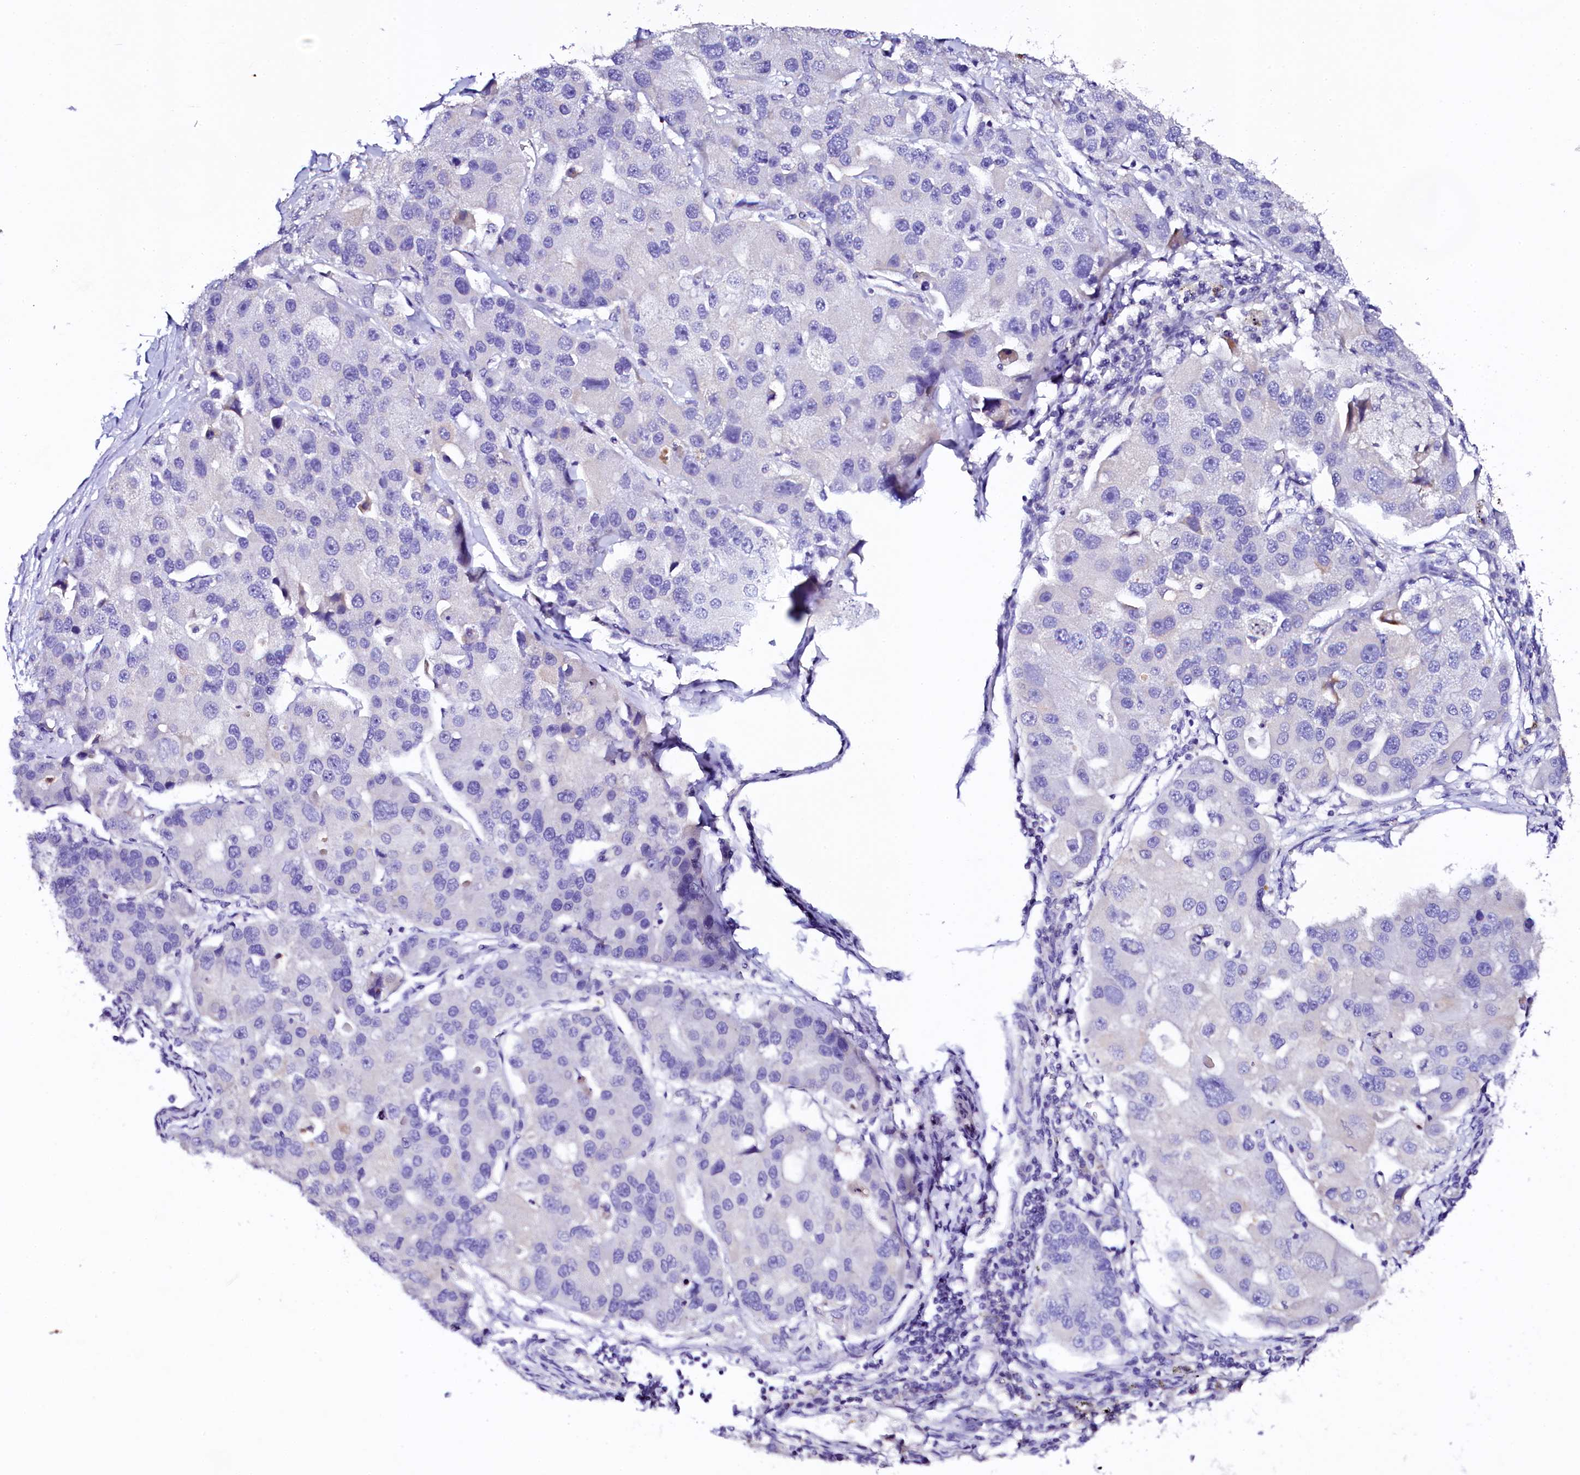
{"staining": {"intensity": "negative", "quantity": "none", "location": "none"}, "tissue": "lung cancer", "cell_type": "Tumor cells", "image_type": "cancer", "snomed": [{"axis": "morphology", "description": "Adenocarcinoma, NOS"}, {"axis": "topography", "description": "Lung"}], "caption": "DAB immunohistochemical staining of lung cancer (adenocarcinoma) demonstrates no significant staining in tumor cells. Brightfield microscopy of immunohistochemistry (IHC) stained with DAB (brown) and hematoxylin (blue), captured at high magnification.", "gene": "NAA16", "patient": {"sex": "female", "age": 54}}